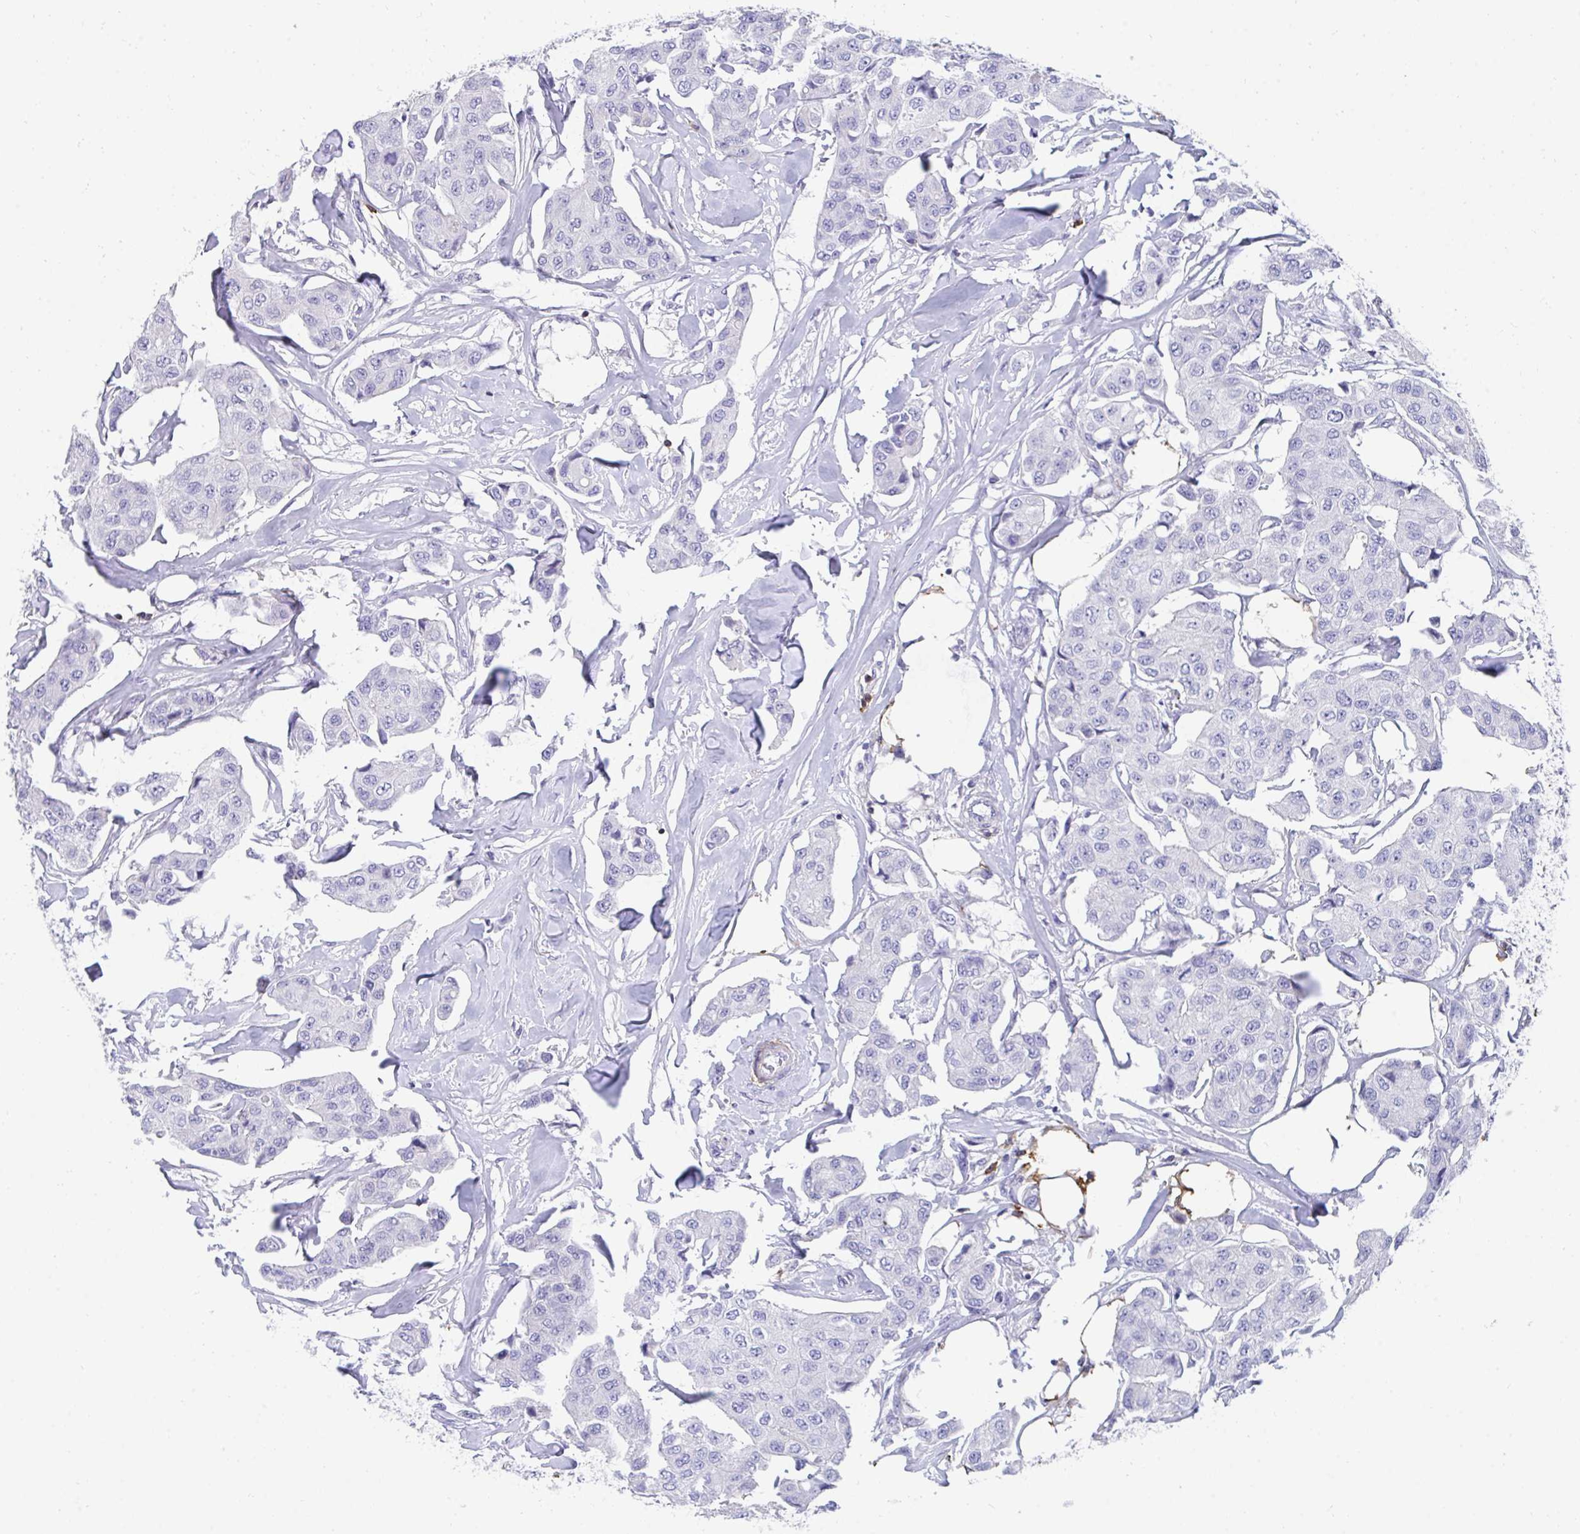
{"staining": {"intensity": "negative", "quantity": "none", "location": "none"}, "tissue": "breast cancer", "cell_type": "Tumor cells", "image_type": "cancer", "snomed": [{"axis": "morphology", "description": "Duct carcinoma"}, {"axis": "topography", "description": "Breast"}, {"axis": "topography", "description": "Lymph node"}], "caption": "High power microscopy micrograph of an immunohistochemistry (IHC) image of invasive ductal carcinoma (breast), revealing no significant staining in tumor cells.", "gene": "CD7", "patient": {"sex": "female", "age": 80}}